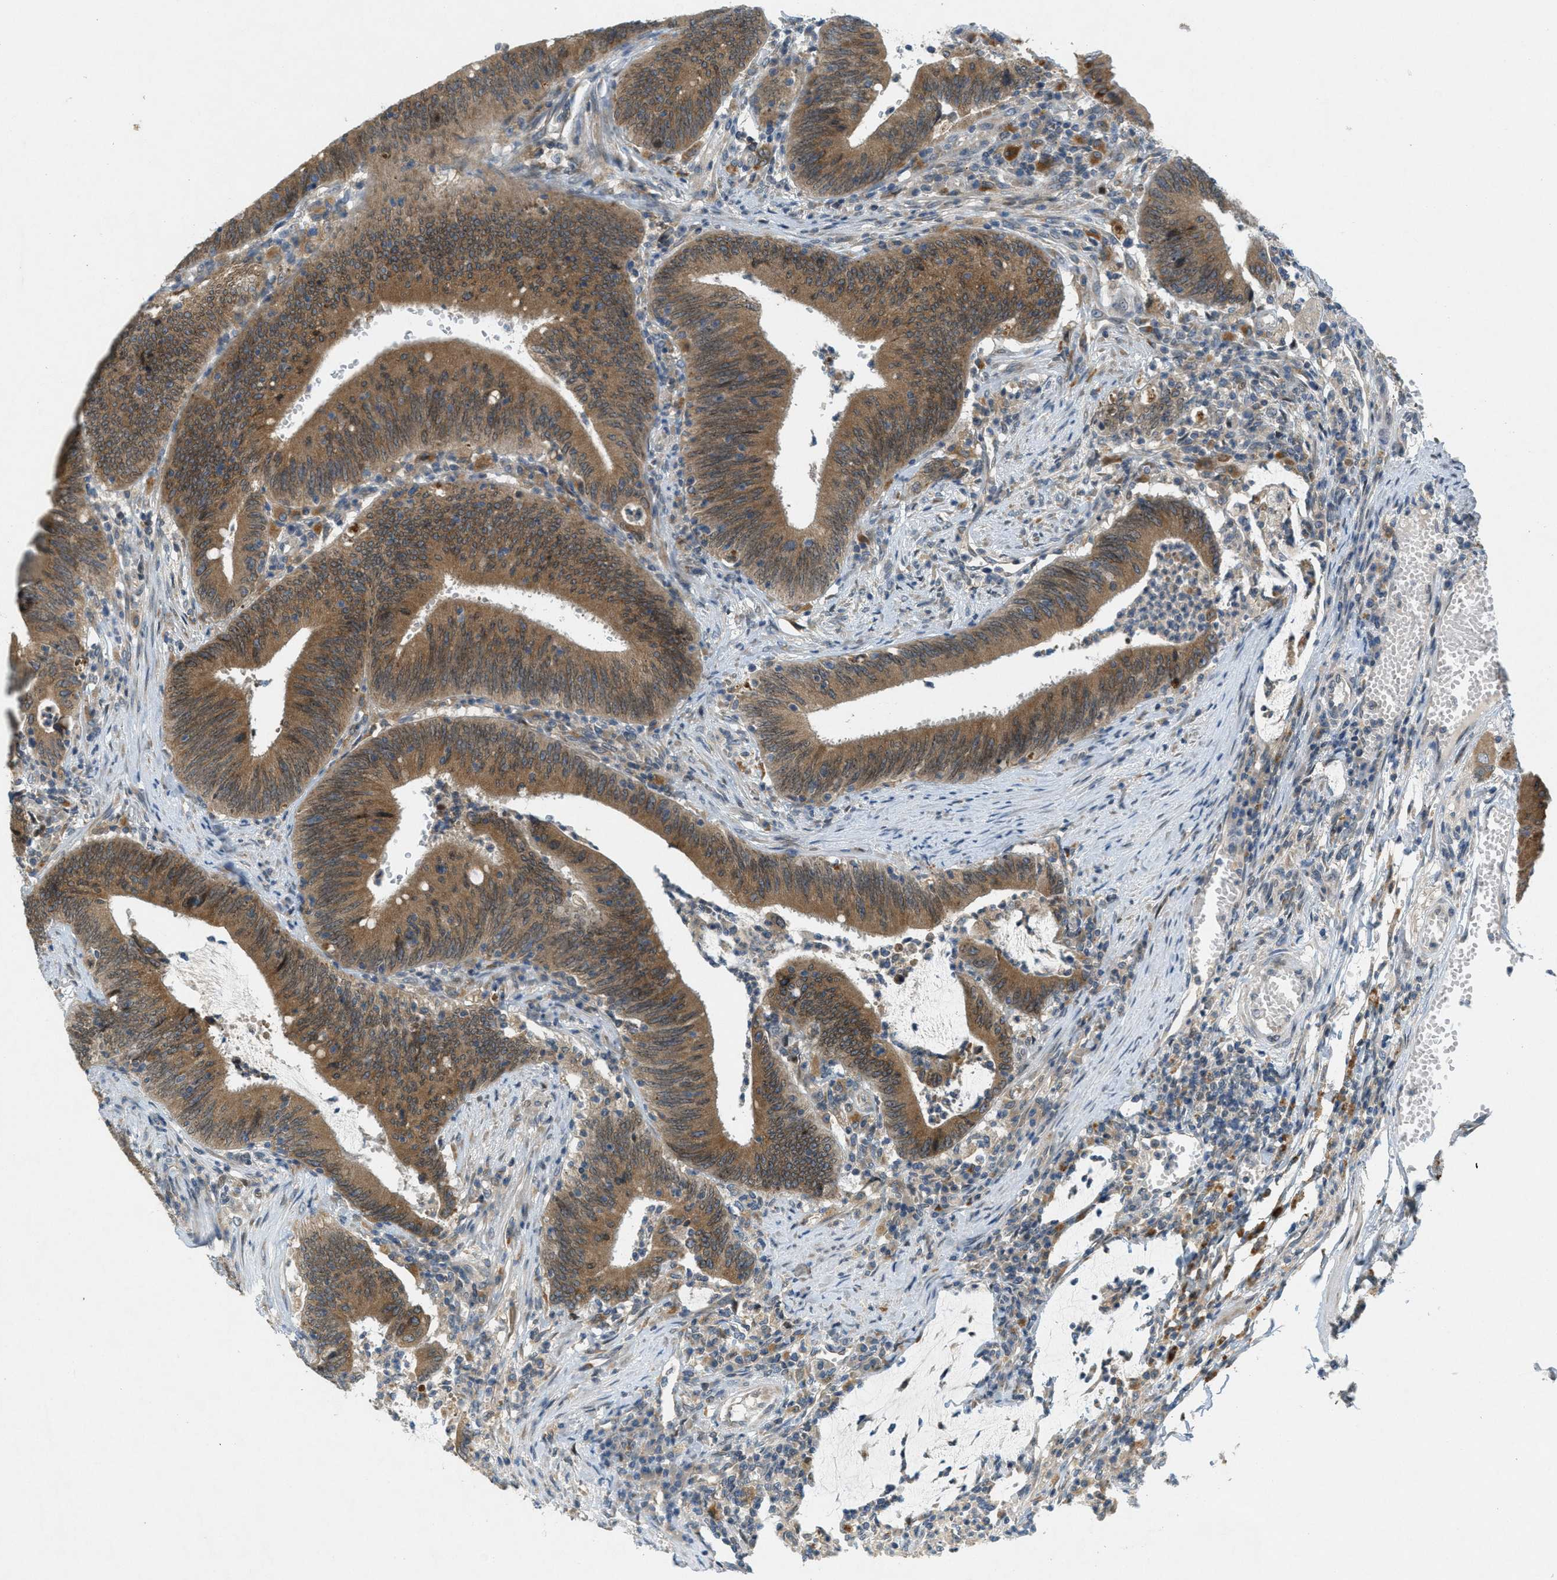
{"staining": {"intensity": "moderate", "quantity": ">75%", "location": "cytoplasmic/membranous"}, "tissue": "colorectal cancer", "cell_type": "Tumor cells", "image_type": "cancer", "snomed": [{"axis": "morphology", "description": "Normal tissue, NOS"}, {"axis": "morphology", "description": "Adenocarcinoma, NOS"}, {"axis": "topography", "description": "Rectum"}], "caption": "This is a histology image of immunohistochemistry (IHC) staining of adenocarcinoma (colorectal), which shows moderate staining in the cytoplasmic/membranous of tumor cells.", "gene": "SIGMAR1", "patient": {"sex": "female", "age": 66}}